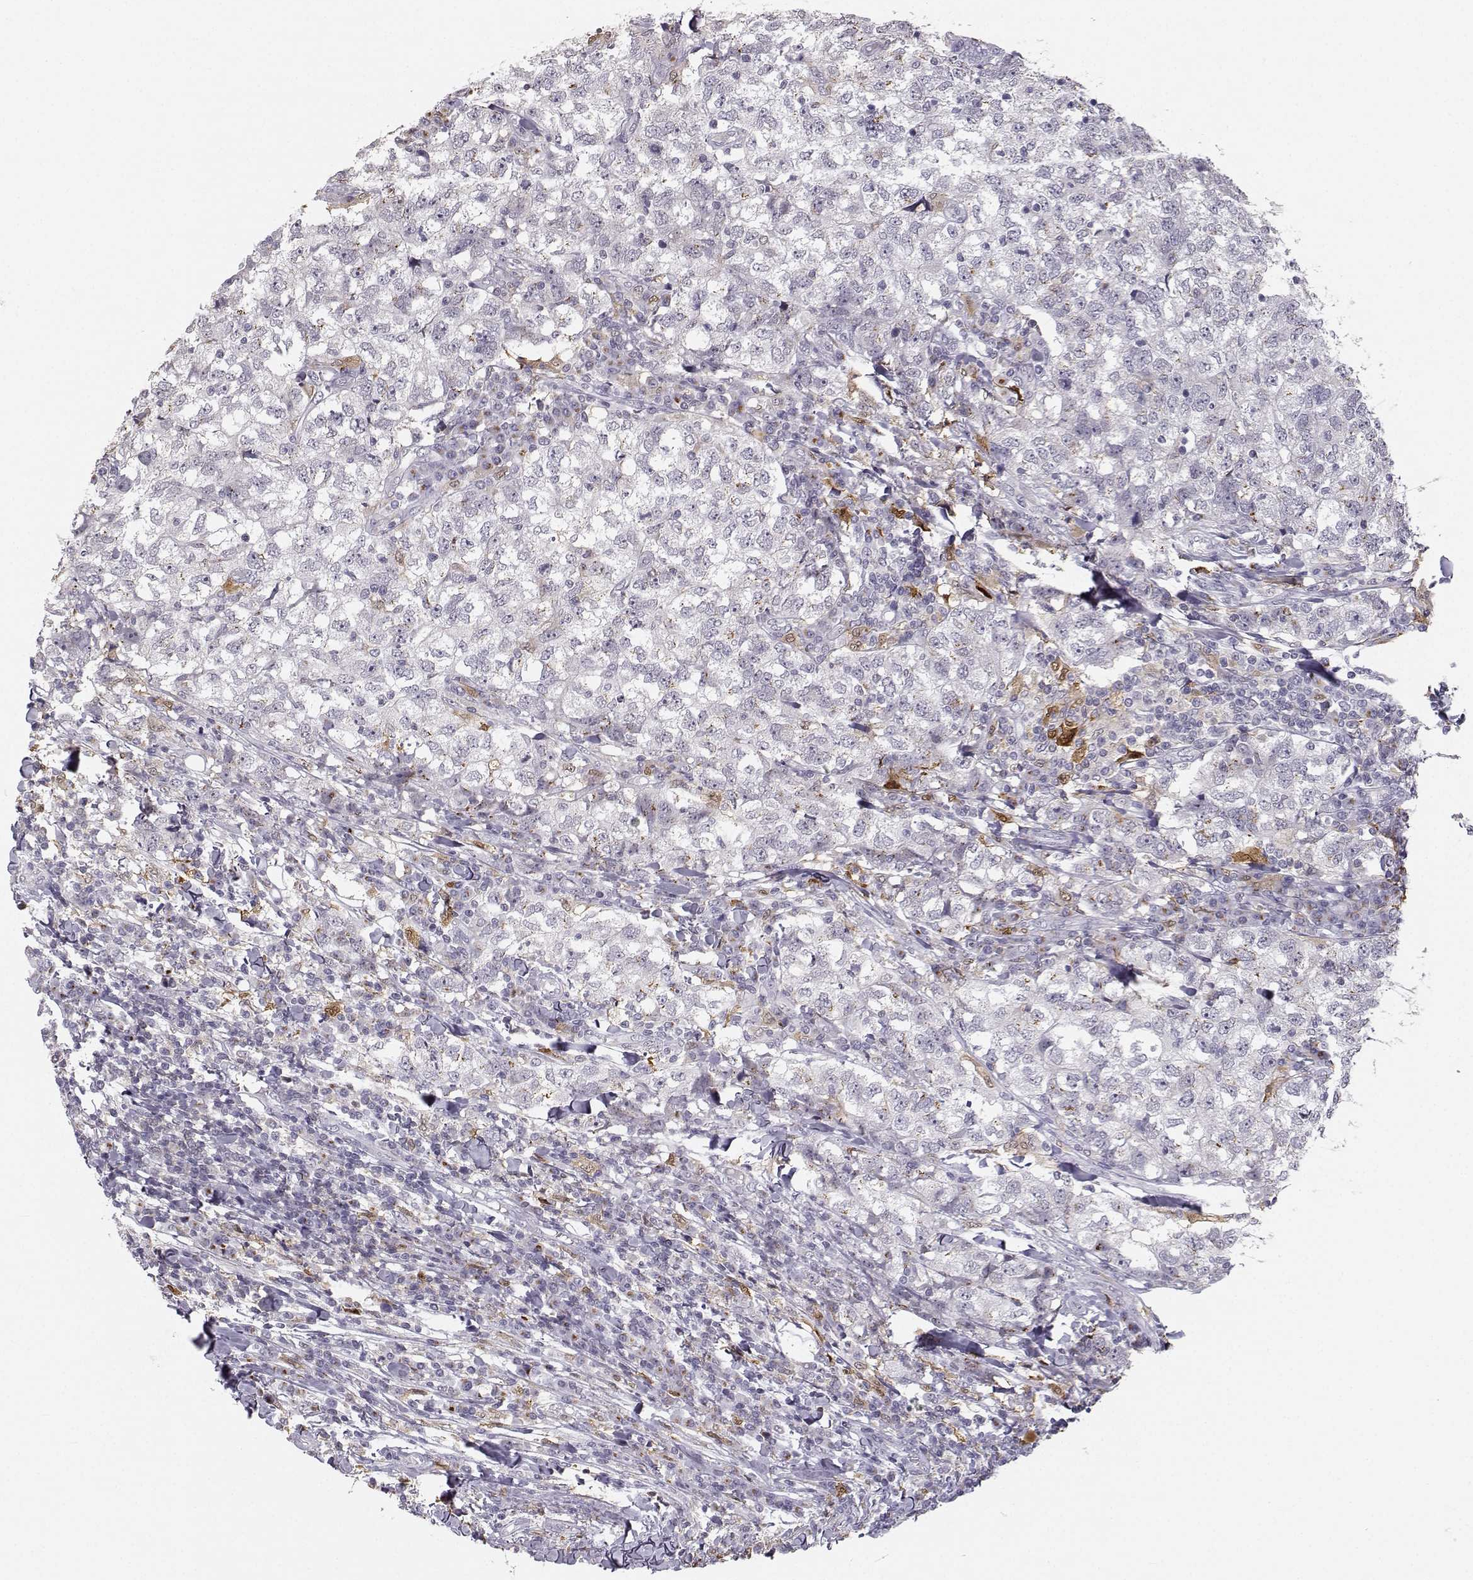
{"staining": {"intensity": "negative", "quantity": "none", "location": "none"}, "tissue": "breast cancer", "cell_type": "Tumor cells", "image_type": "cancer", "snomed": [{"axis": "morphology", "description": "Duct carcinoma"}, {"axis": "topography", "description": "Breast"}], "caption": "Immunohistochemical staining of breast cancer (infiltrating ductal carcinoma) demonstrates no significant staining in tumor cells.", "gene": "HTR7", "patient": {"sex": "female", "age": 30}}